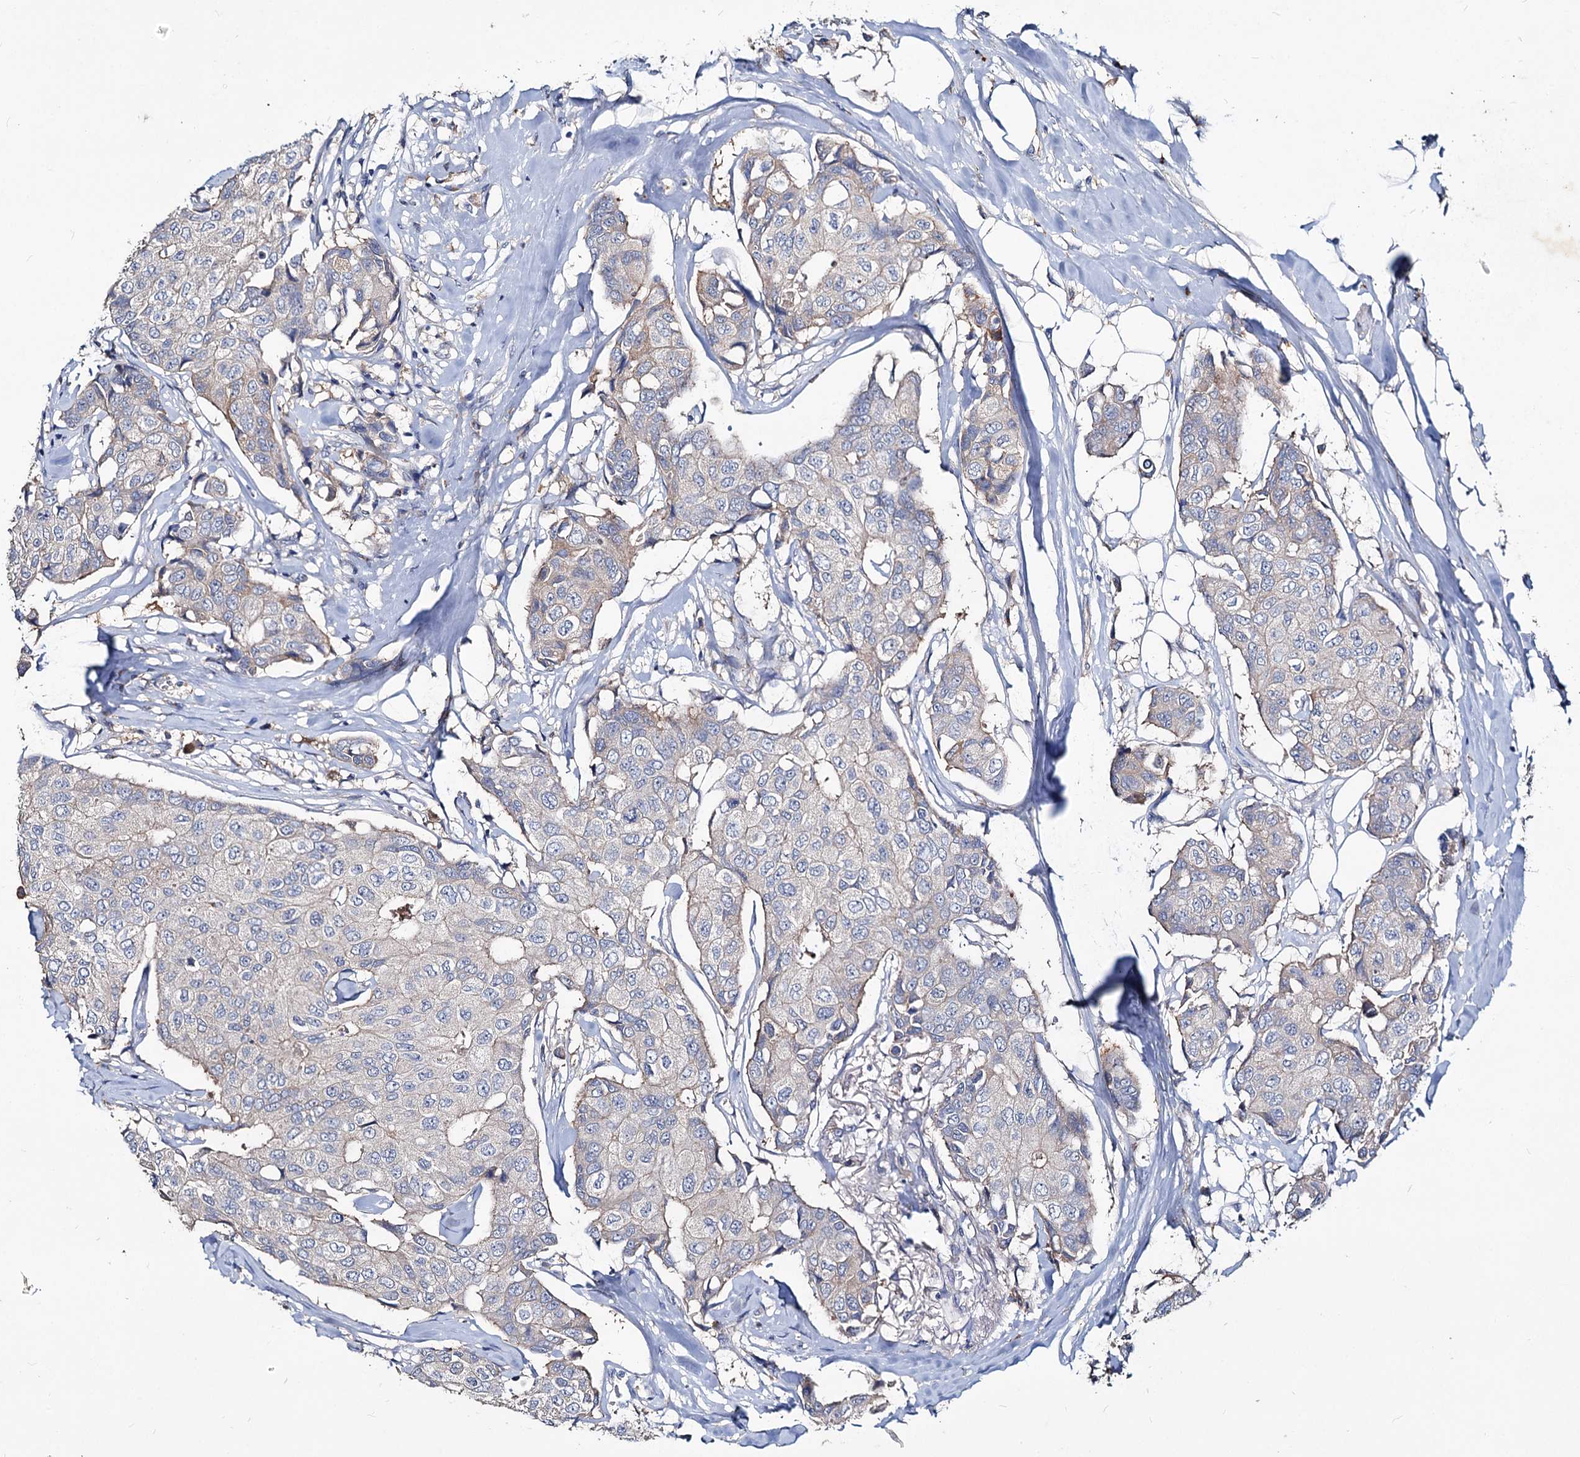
{"staining": {"intensity": "weak", "quantity": "<25%", "location": "cytoplasmic/membranous"}, "tissue": "breast cancer", "cell_type": "Tumor cells", "image_type": "cancer", "snomed": [{"axis": "morphology", "description": "Duct carcinoma"}, {"axis": "topography", "description": "Breast"}], "caption": "Immunohistochemistry micrograph of neoplastic tissue: breast cancer stained with DAB (3,3'-diaminobenzidine) reveals no significant protein staining in tumor cells.", "gene": "ACY3", "patient": {"sex": "female", "age": 80}}